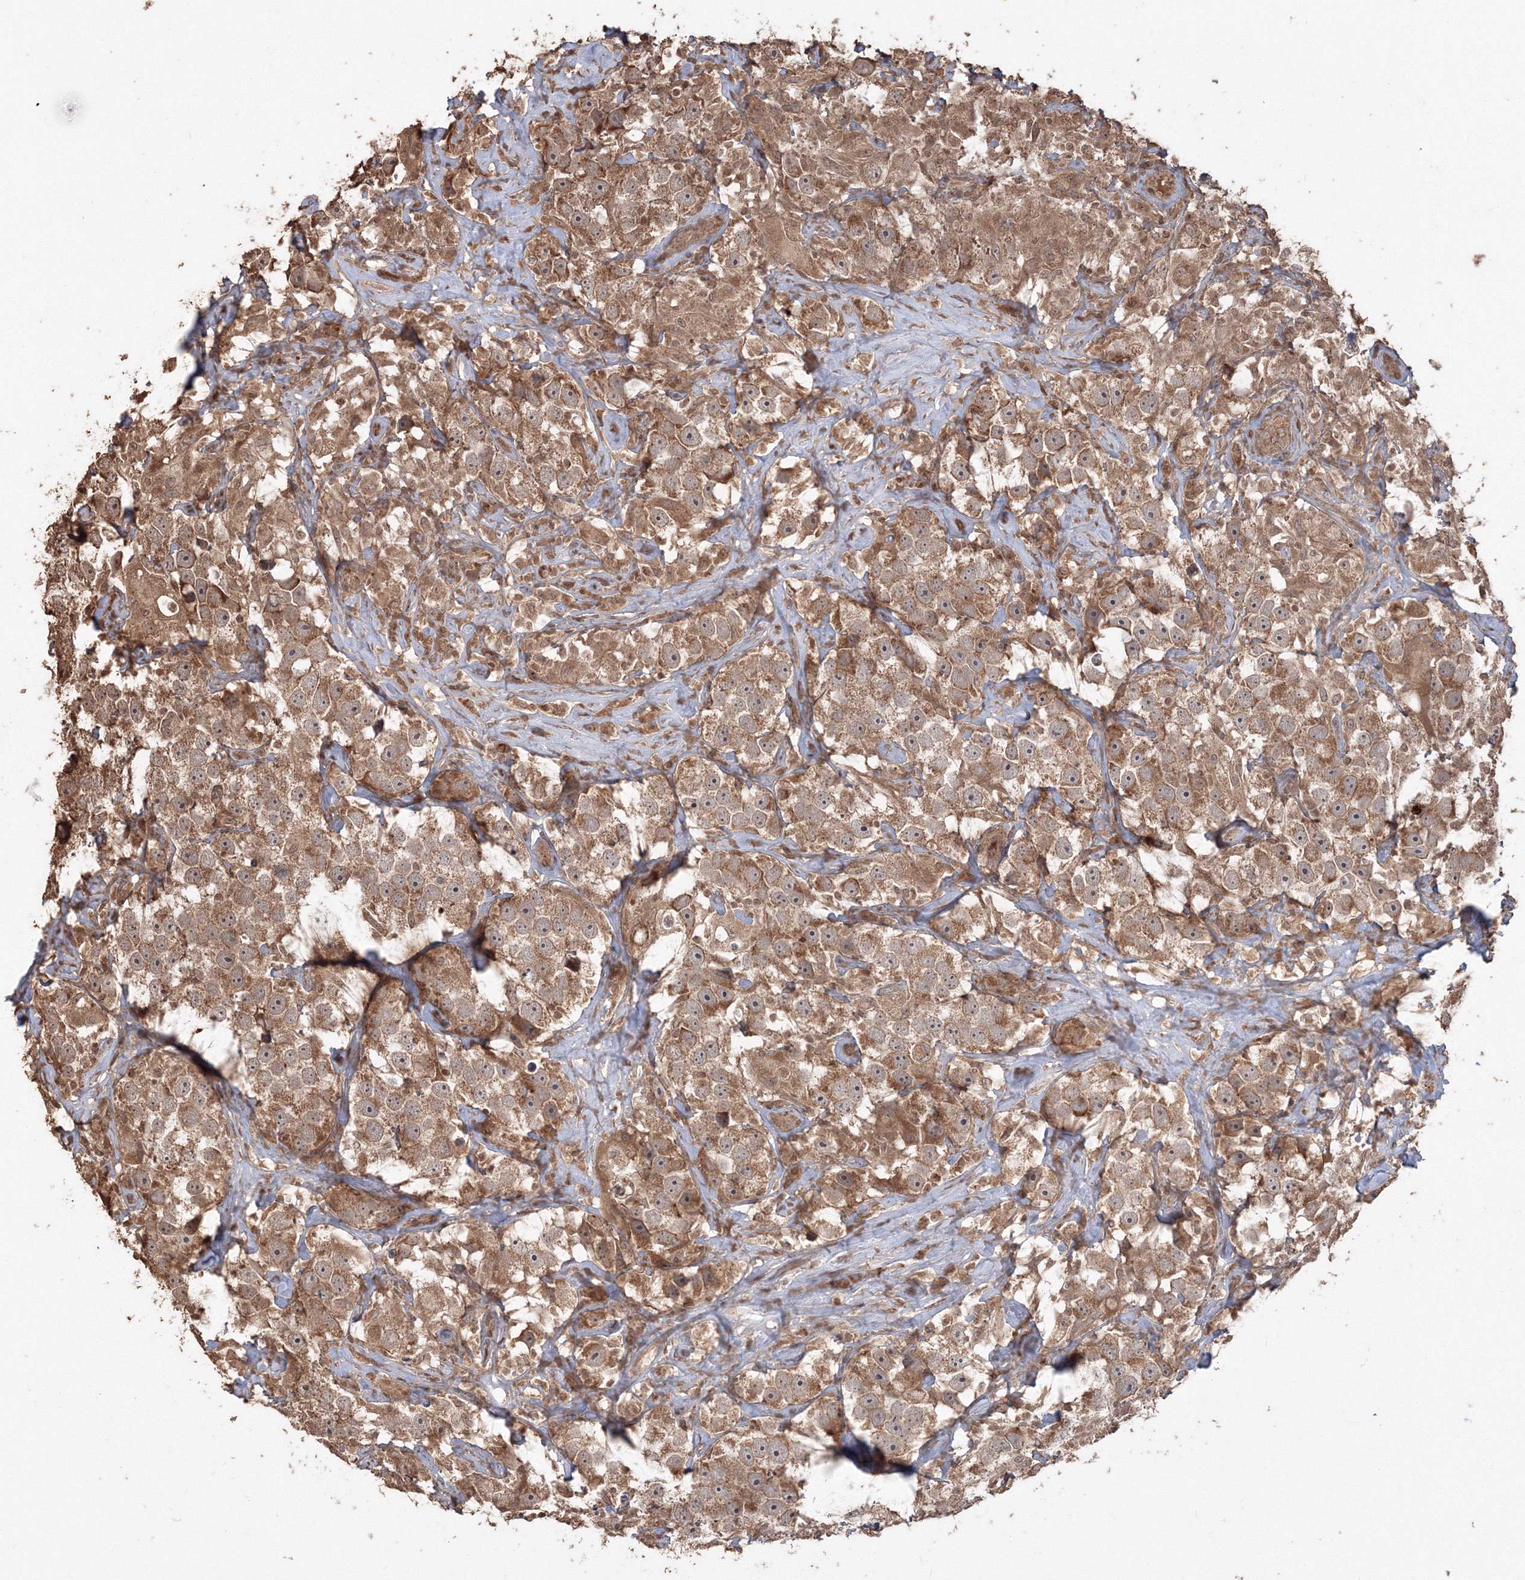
{"staining": {"intensity": "moderate", "quantity": ">75%", "location": "cytoplasmic/membranous"}, "tissue": "testis cancer", "cell_type": "Tumor cells", "image_type": "cancer", "snomed": [{"axis": "morphology", "description": "Seminoma, NOS"}, {"axis": "topography", "description": "Testis"}], "caption": "This photomicrograph displays seminoma (testis) stained with IHC to label a protein in brown. The cytoplasmic/membranous of tumor cells show moderate positivity for the protein. Nuclei are counter-stained blue.", "gene": "CCDC122", "patient": {"sex": "male", "age": 49}}